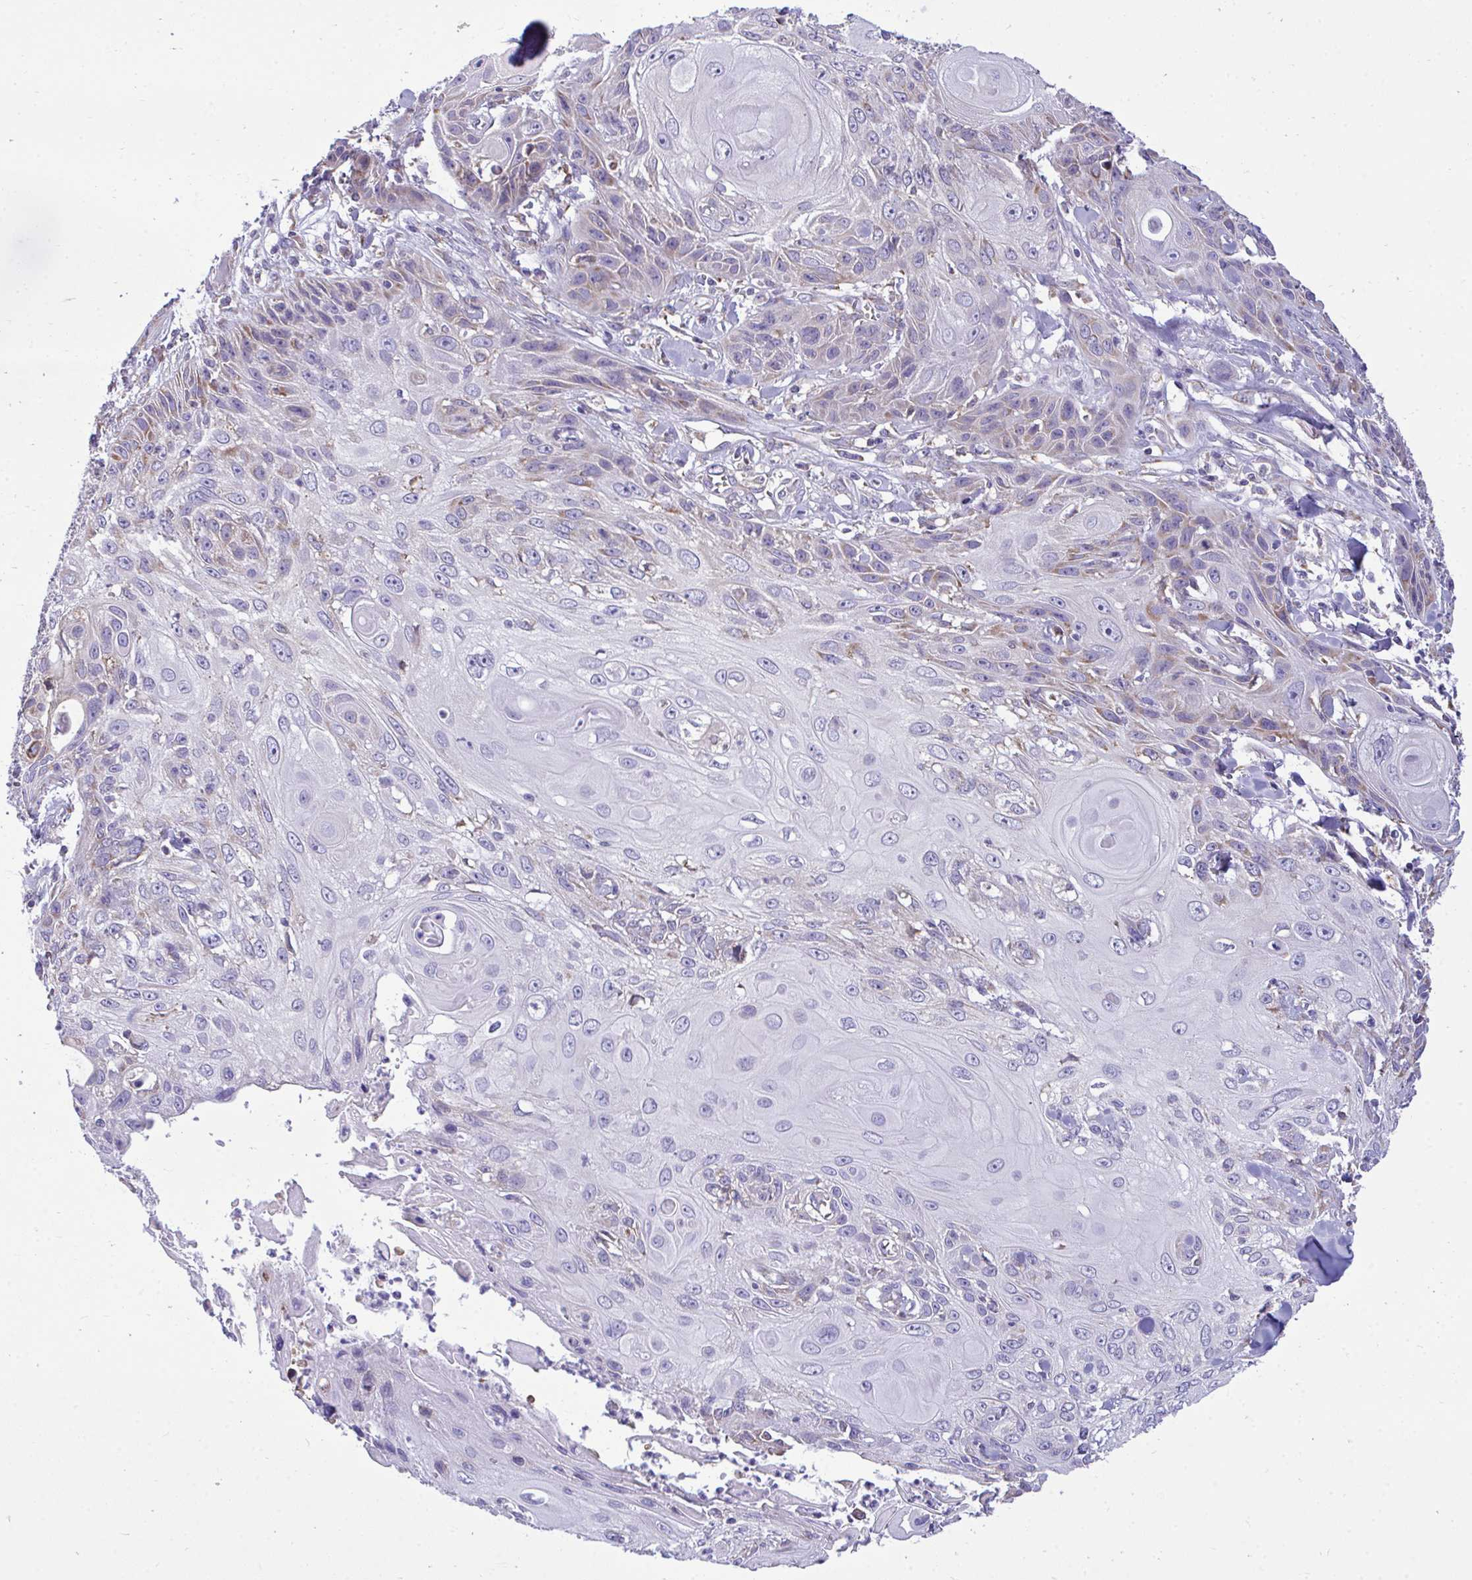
{"staining": {"intensity": "moderate", "quantity": "<25%", "location": "cytoplasmic/membranous"}, "tissue": "skin cancer", "cell_type": "Tumor cells", "image_type": "cancer", "snomed": [{"axis": "morphology", "description": "Squamous cell carcinoma, NOS"}, {"axis": "topography", "description": "Skin"}, {"axis": "topography", "description": "Vulva"}], "caption": "A micrograph of human skin cancer (squamous cell carcinoma) stained for a protein reveals moderate cytoplasmic/membranous brown staining in tumor cells.", "gene": "PIGK", "patient": {"sex": "female", "age": 83}}